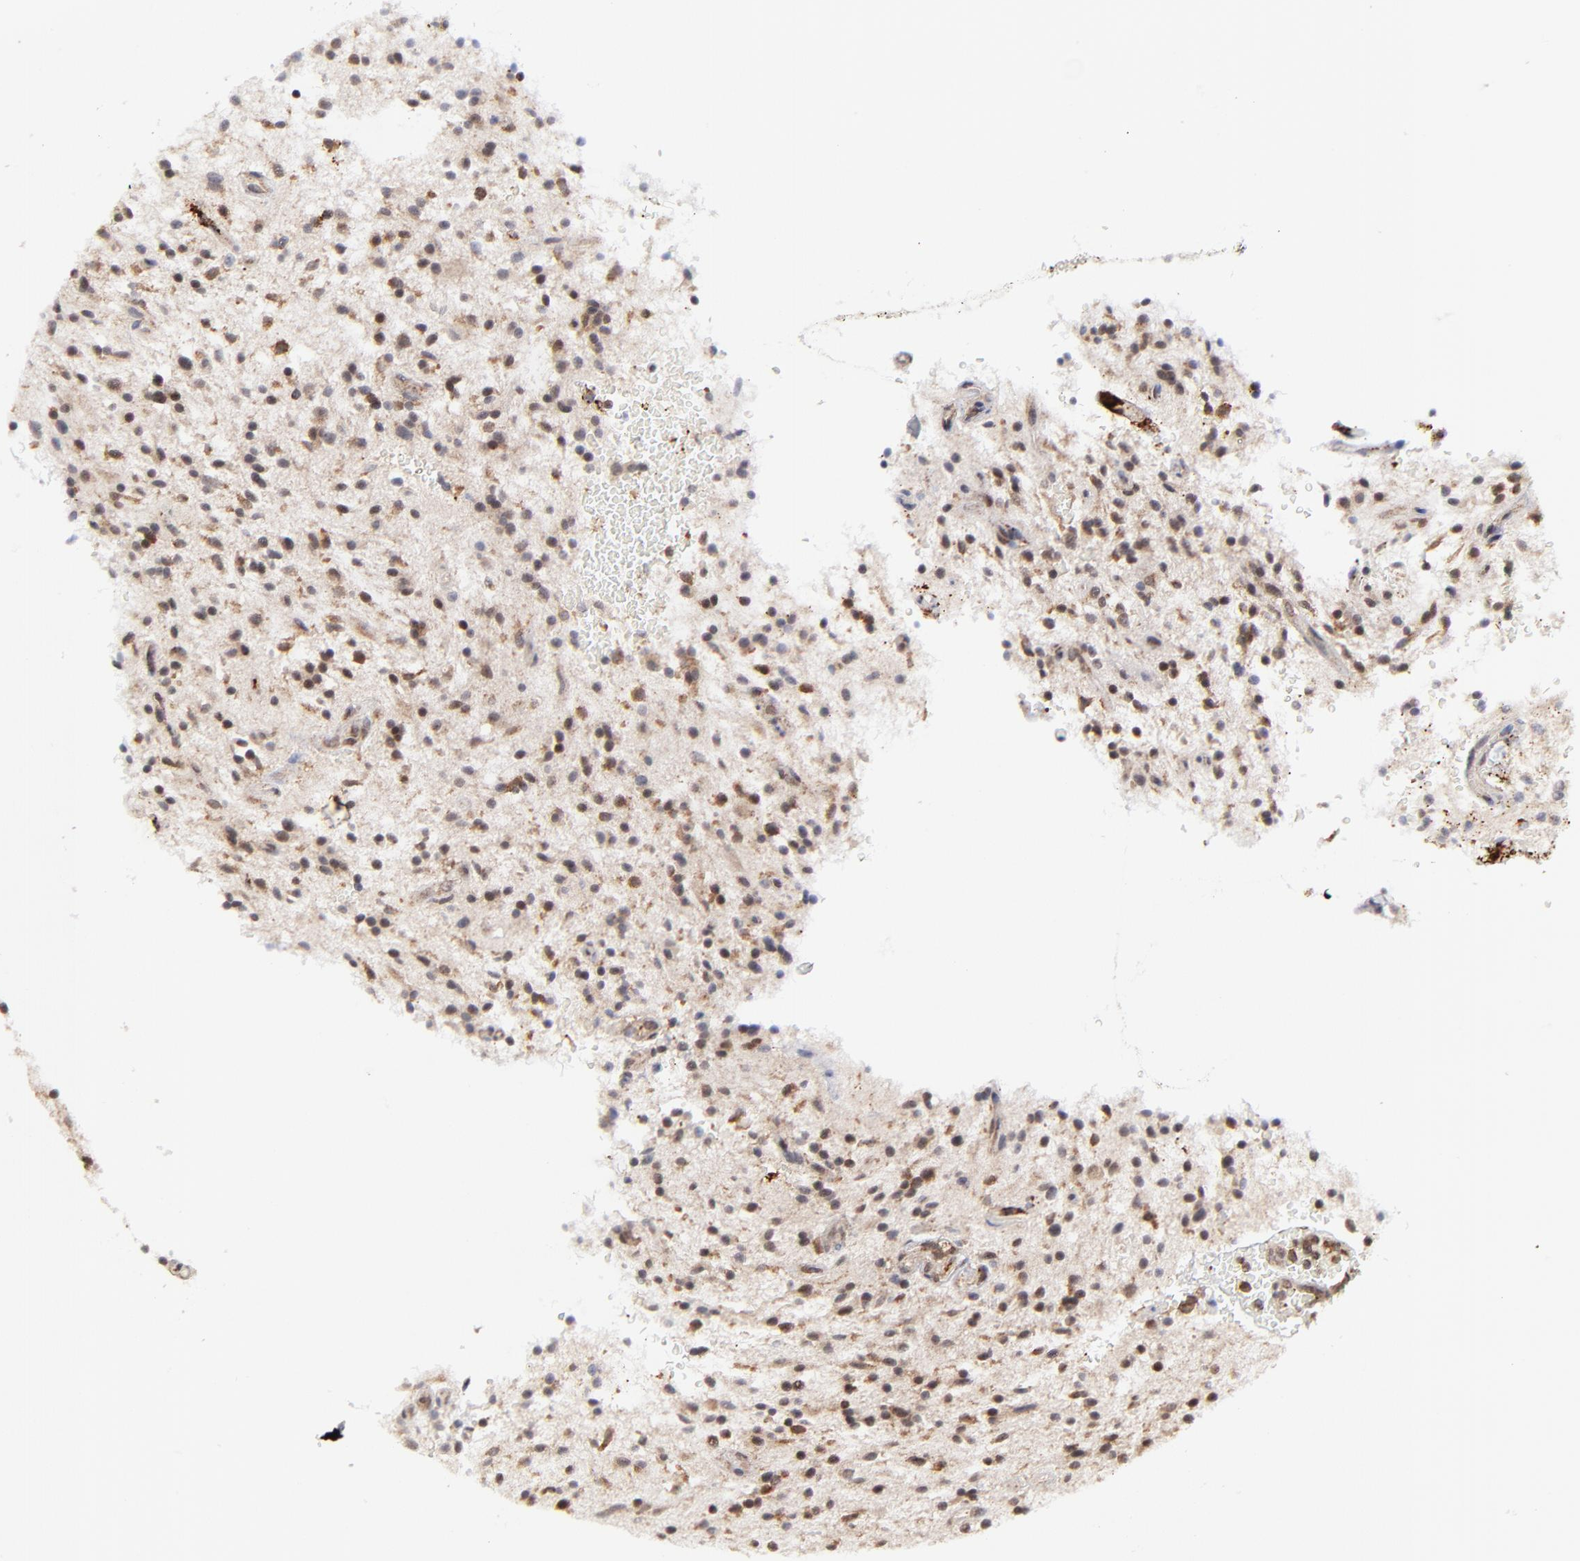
{"staining": {"intensity": "moderate", "quantity": "25%-75%", "location": "cytoplasmic/membranous"}, "tissue": "glioma", "cell_type": "Tumor cells", "image_type": "cancer", "snomed": [{"axis": "morphology", "description": "Glioma, malignant, NOS"}, {"axis": "topography", "description": "Cerebellum"}], "caption": "Immunohistochemistry (IHC) of human glioma reveals medium levels of moderate cytoplasmic/membranous expression in approximately 25%-75% of tumor cells.", "gene": "MAP2K7", "patient": {"sex": "female", "age": 10}}